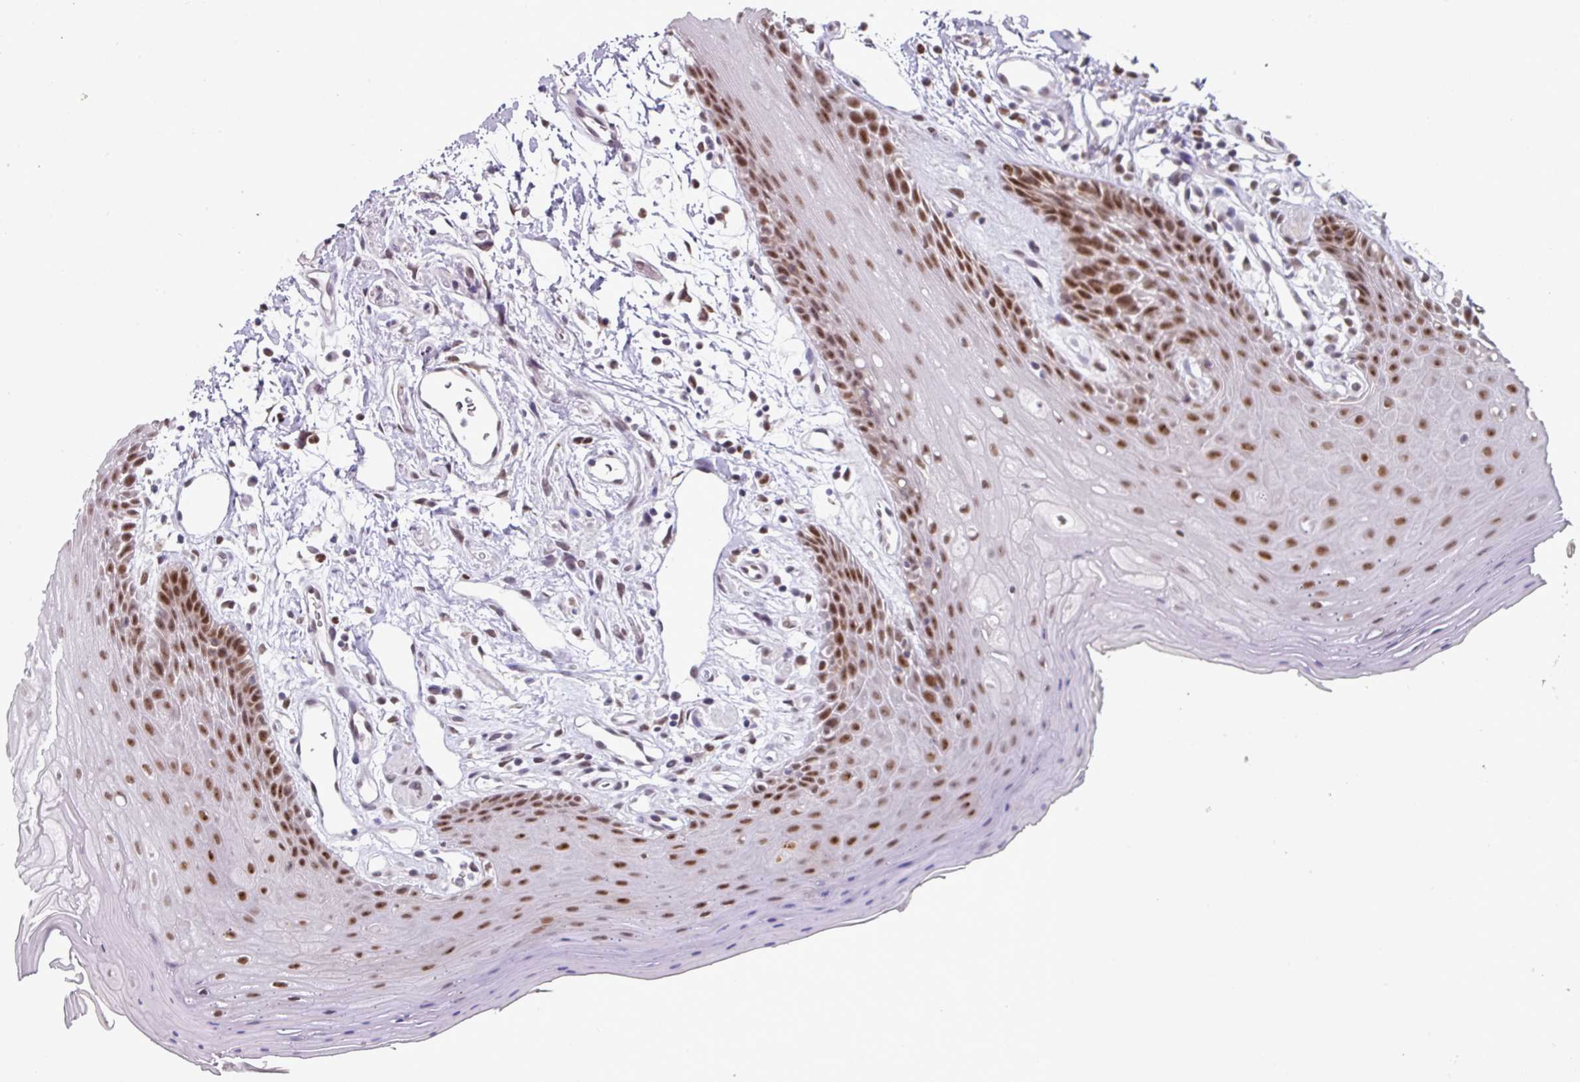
{"staining": {"intensity": "moderate", "quantity": ">75%", "location": "nuclear"}, "tissue": "oral mucosa", "cell_type": "Squamous epithelial cells", "image_type": "normal", "snomed": [{"axis": "morphology", "description": "Normal tissue, NOS"}, {"axis": "topography", "description": "Oral tissue"}, {"axis": "topography", "description": "Tounge, NOS"}], "caption": "This photomicrograph exhibits immunohistochemistry staining of benign oral mucosa, with medium moderate nuclear positivity in approximately >75% of squamous epithelial cells.", "gene": "ENSG00000283782", "patient": {"sex": "female", "age": 59}}